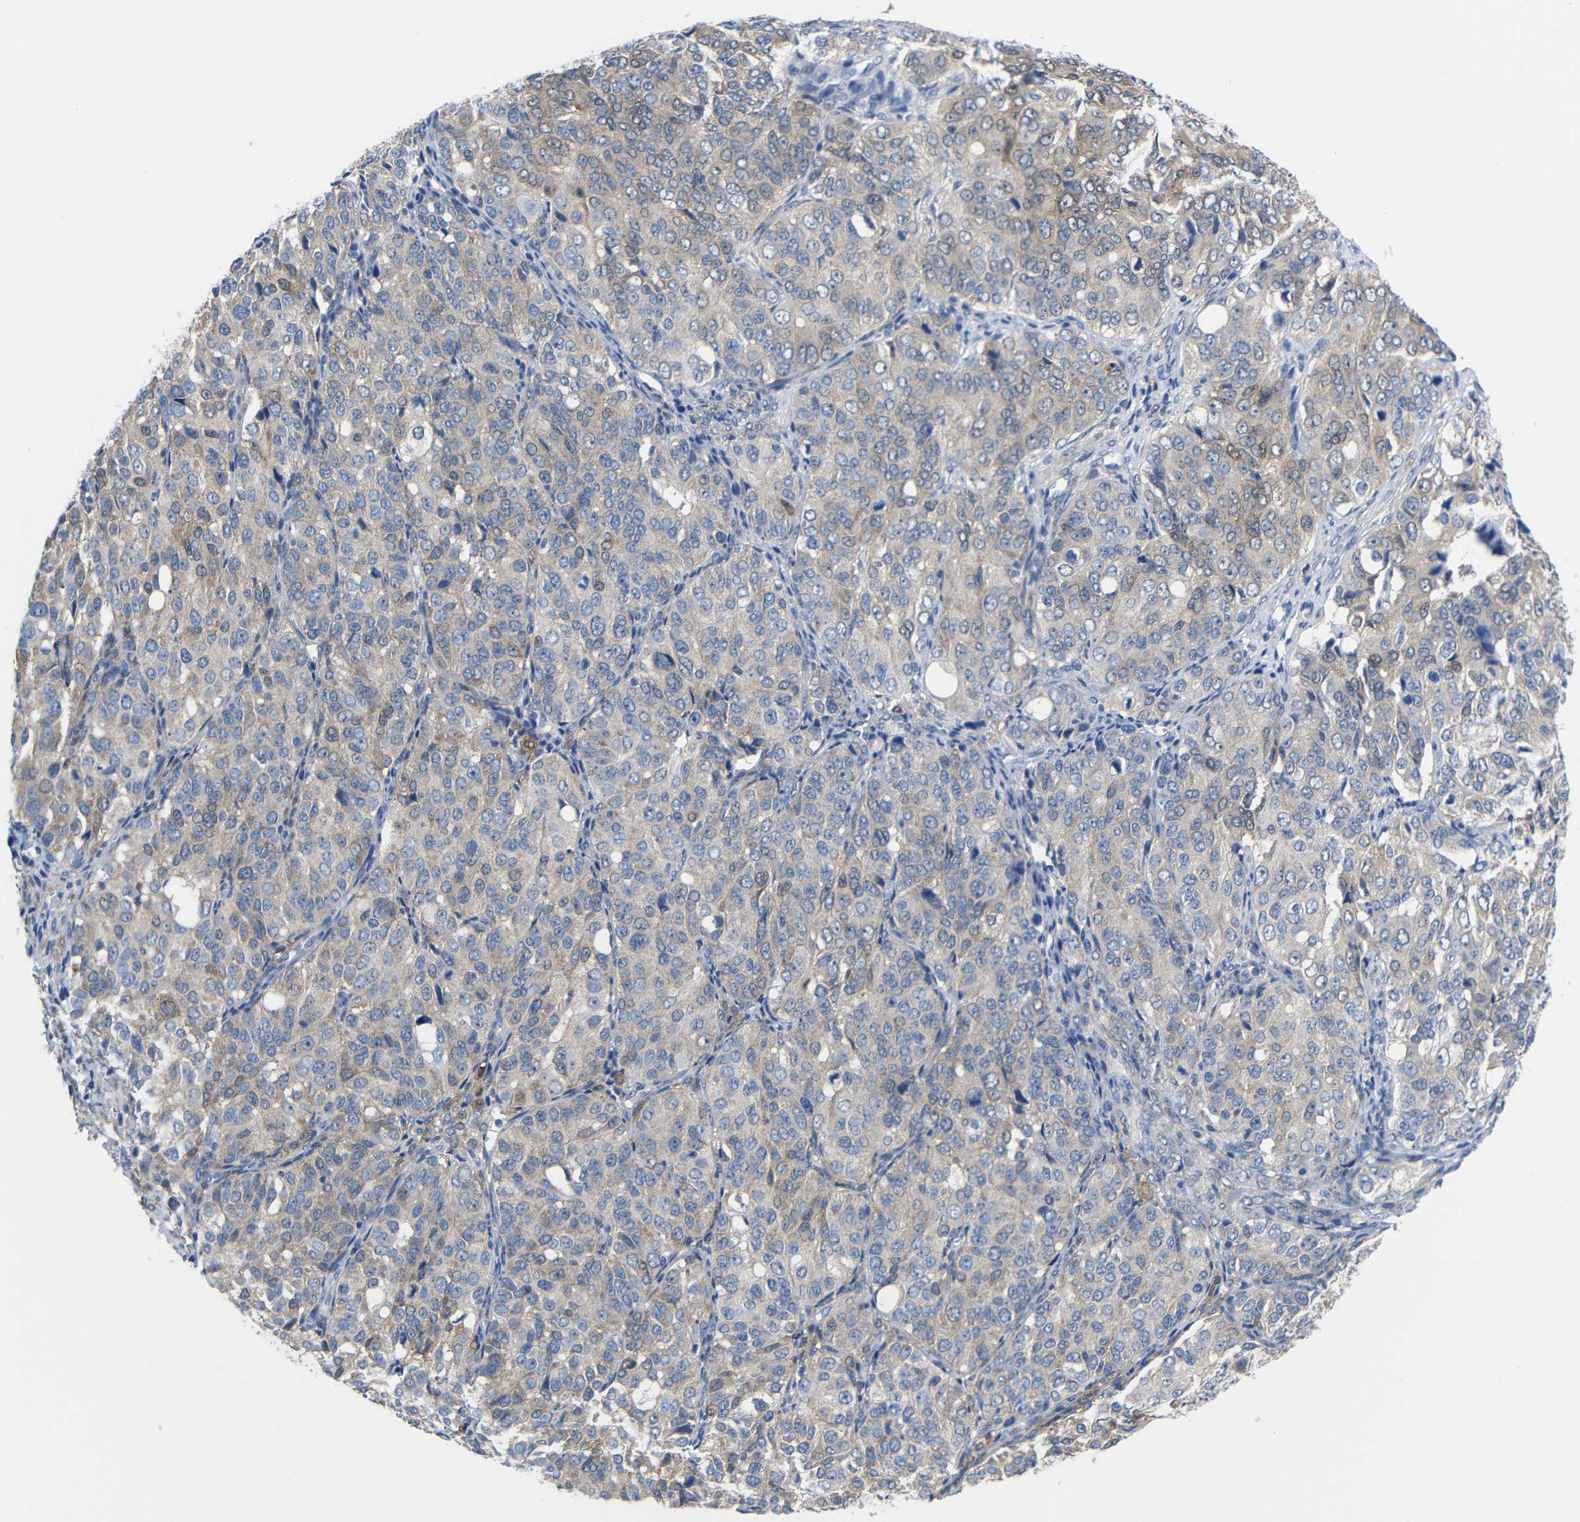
{"staining": {"intensity": "weak", "quantity": "25%-75%", "location": "cytoplasmic/membranous"}, "tissue": "ovarian cancer", "cell_type": "Tumor cells", "image_type": "cancer", "snomed": [{"axis": "morphology", "description": "Carcinoma, endometroid"}, {"axis": "topography", "description": "Ovary"}], "caption": "The photomicrograph shows immunohistochemical staining of endometroid carcinoma (ovarian). There is weak cytoplasmic/membranous expression is present in about 25%-75% of tumor cells.", "gene": "PEBP1", "patient": {"sex": "female", "age": 51}}